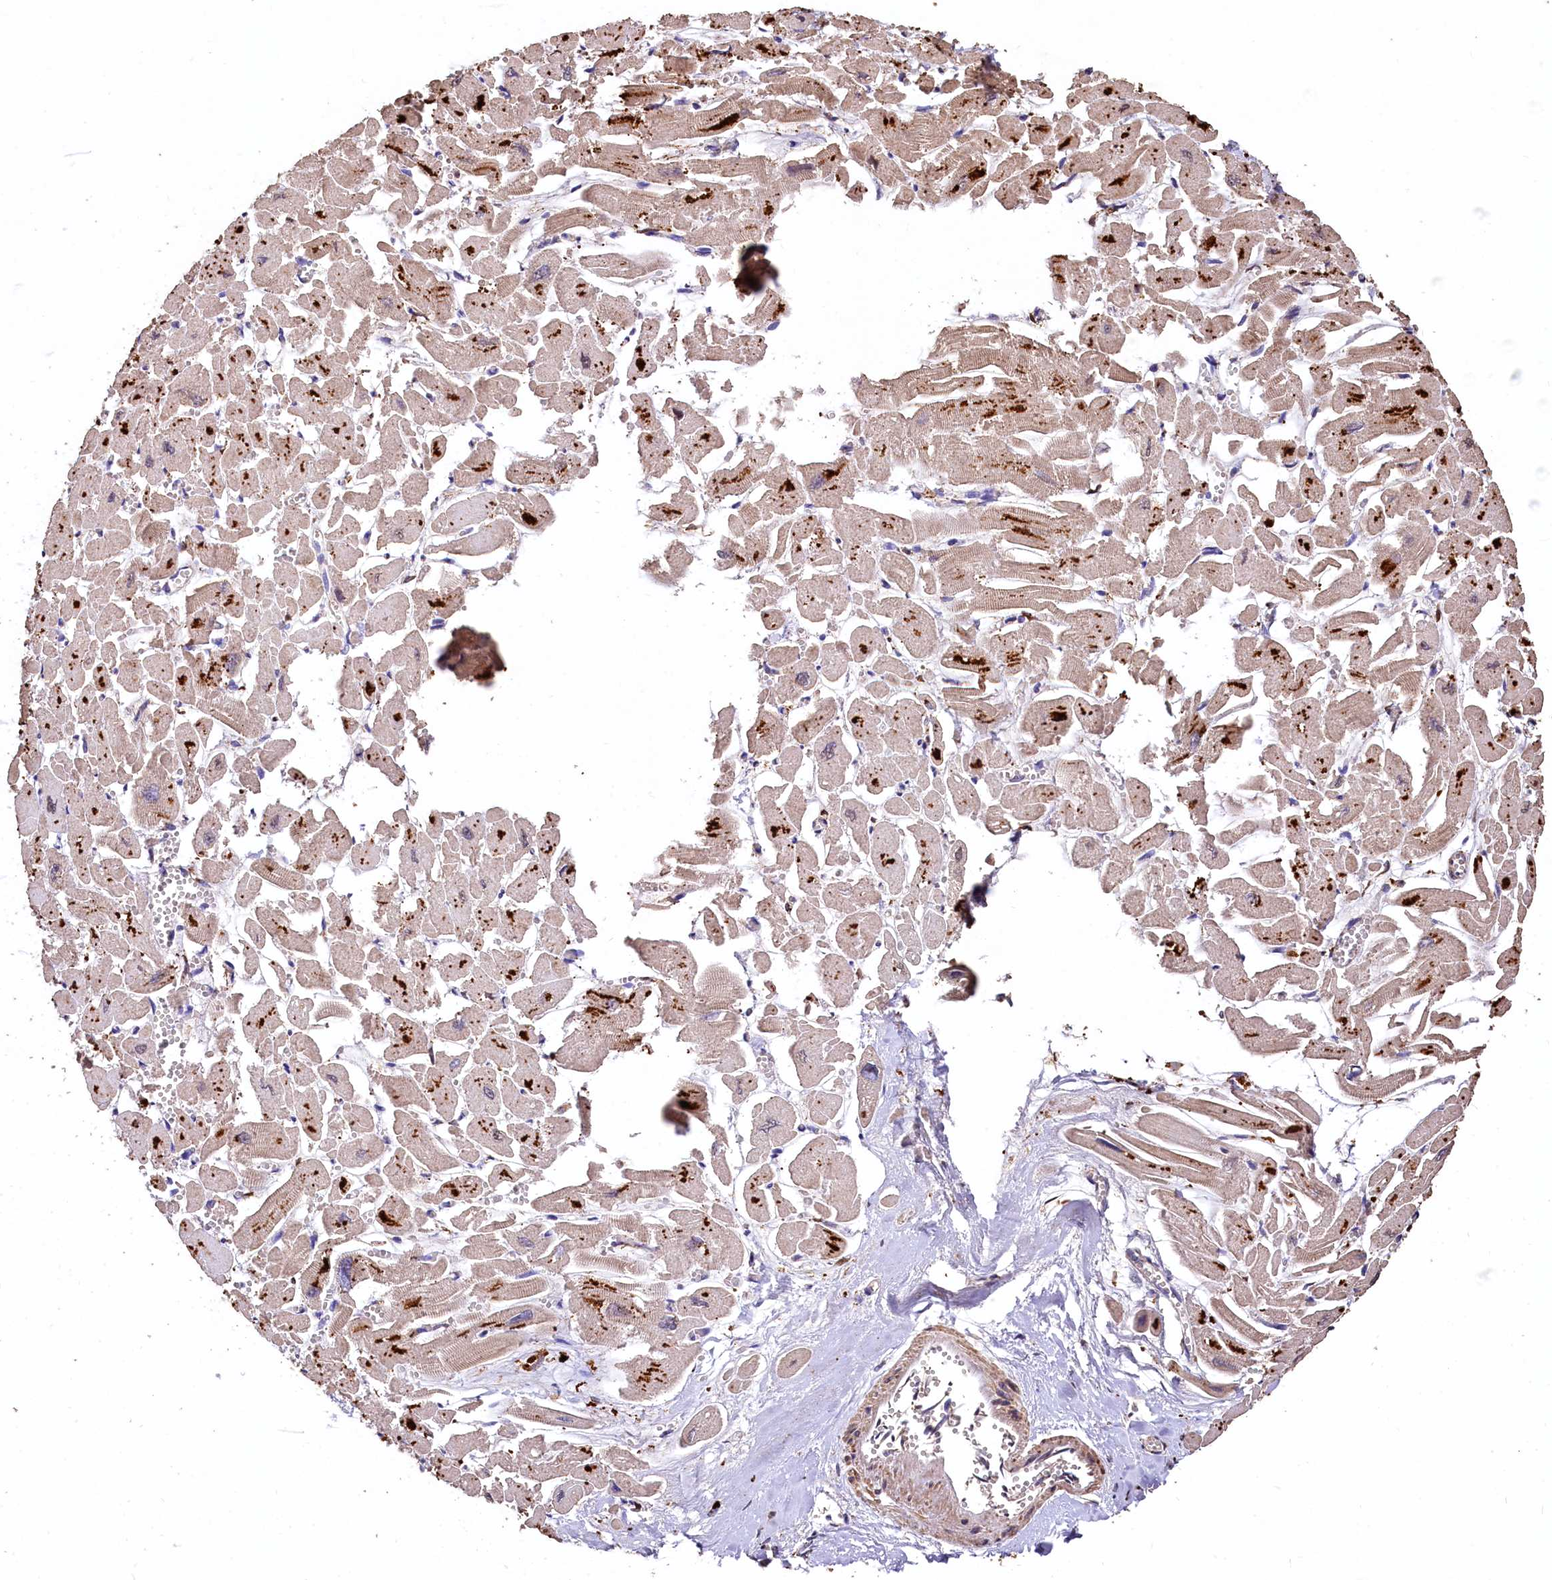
{"staining": {"intensity": "moderate", "quantity": "25%-75%", "location": "cytoplasmic/membranous"}, "tissue": "heart muscle", "cell_type": "Cardiomyocytes", "image_type": "normal", "snomed": [{"axis": "morphology", "description": "Normal tissue, NOS"}, {"axis": "topography", "description": "Heart"}], "caption": "Immunohistochemistry (IHC) (DAB (3,3'-diaminobenzidine)) staining of normal heart muscle exhibits moderate cytoplasmic/membranous protein expression in approximately 25%-75% of cardiomyocytes.", "gene": "LSM4", "patient": {"sex": "male", "age": 54}}